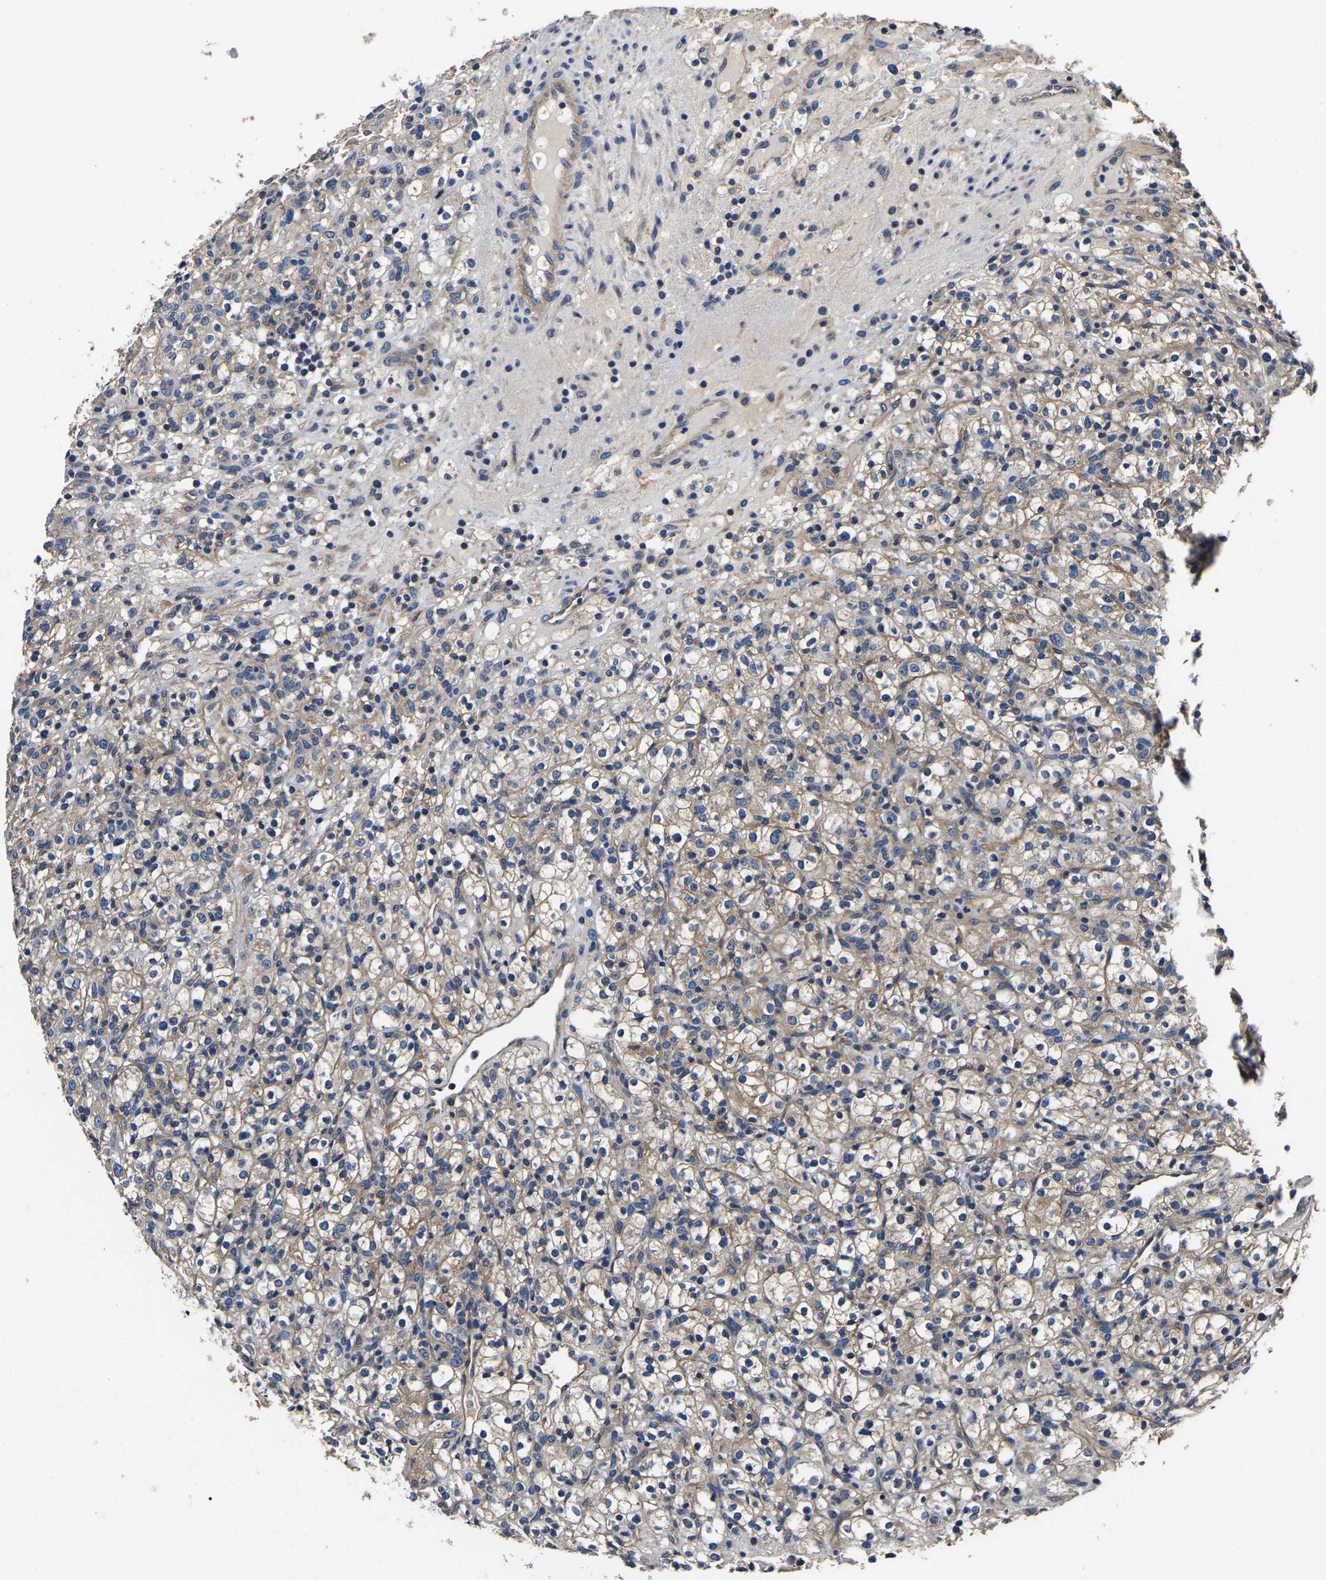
{"staining": {"intensity": "weak", "quantity": ">75%", "location": "cytoplasmic/membranous"}, "tissue": "renal cancer", "cell_type": "Tumor cells", "image_type": "cancer", "snomed": [{"axis": "morphology", "description": "Normal tissue, NOS"}, {"axis": "morphology", "description": "Adenocarcinoma, NOS"}, {"axis": "topography", "description": "Kidney"}], "caption": "Protein staining demonstrates weak cytoplasmic/membranous expression in about >75% of tumor cells in renal cancer.", "gene": "SH3GLB1", "patient": {"sex": "female", "age": 72}}